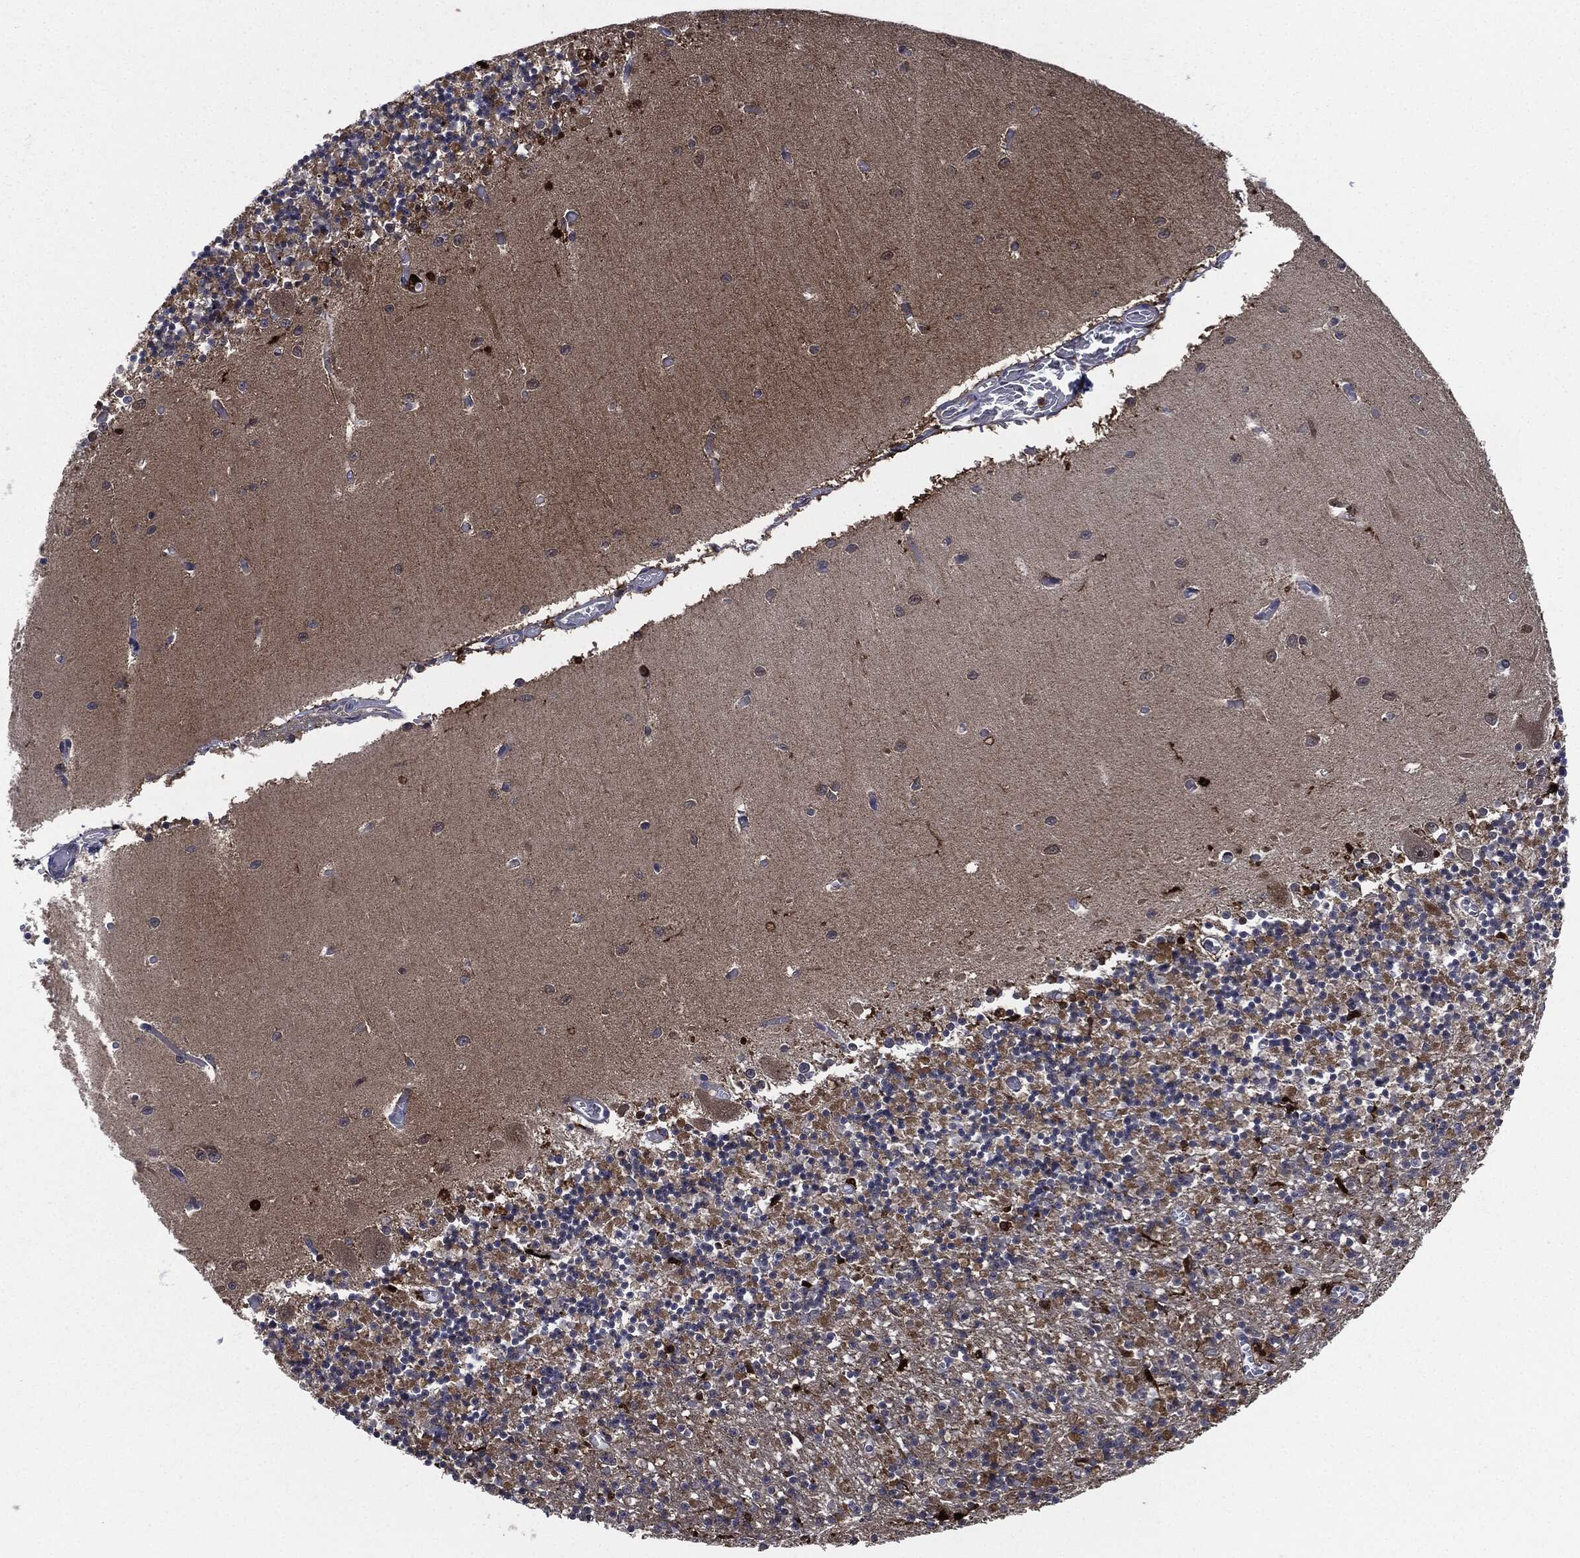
{"staining": {"intensity": "negative", "quantity": "none", "location": "none"}, "tissue": "cerebellum", "cell_type": "Cells in granular layer", "image_type": "normal", "snomed": [{"axis": "morphology", "description": "Normal tissue, NOS"}, {"axis": "topography", "description": "Cerebellum"}], "caption": "This is an immunohistochemistry histopathology image of normal cerebellum. There is no positivity in cells in granular layer.", "gene": "TMEM11", "patient": {"sex": "female", "age": 64}}